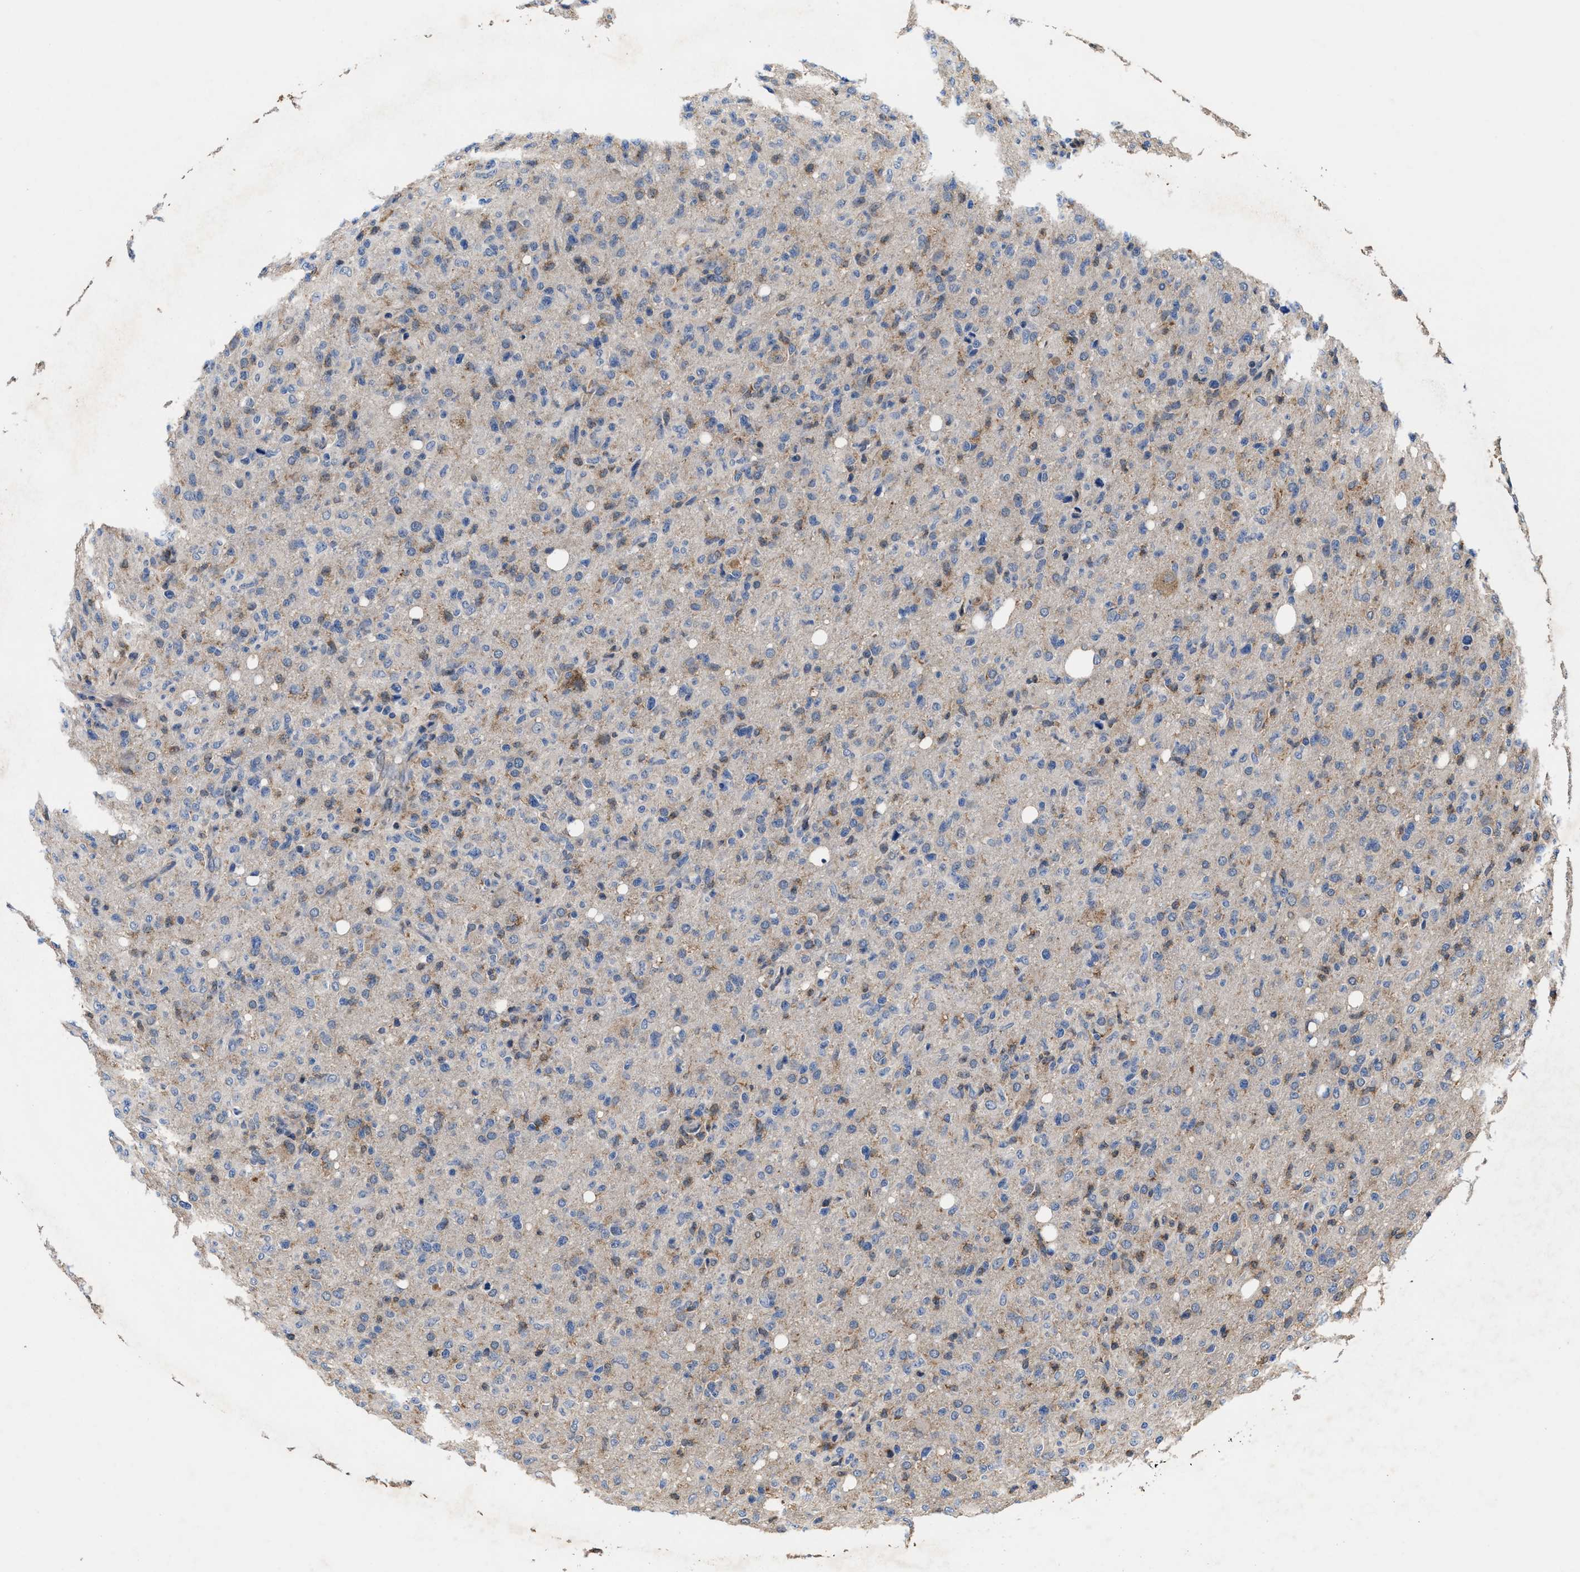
{"staining": {"intensity": "weak", "quantity": "<25%", "location": "cytoplasmic/membranous"}, "tissue": "glioma", "cell_type": "Tumor cells", "image_type": "cancer", "snomed": [{"axis": "morphology", "description": "Glioma, malignant, High grade"}, {"axis": "topography", "description": "Brain"}], "caption": "IHC micrograph of neoplastic tissue: human malignant glioma (high-grade) stained with DAB reveals no significant protein positivity in tumor cells.", "gene": "ACLY", "patient": {"sex": "female", "age": 57}}